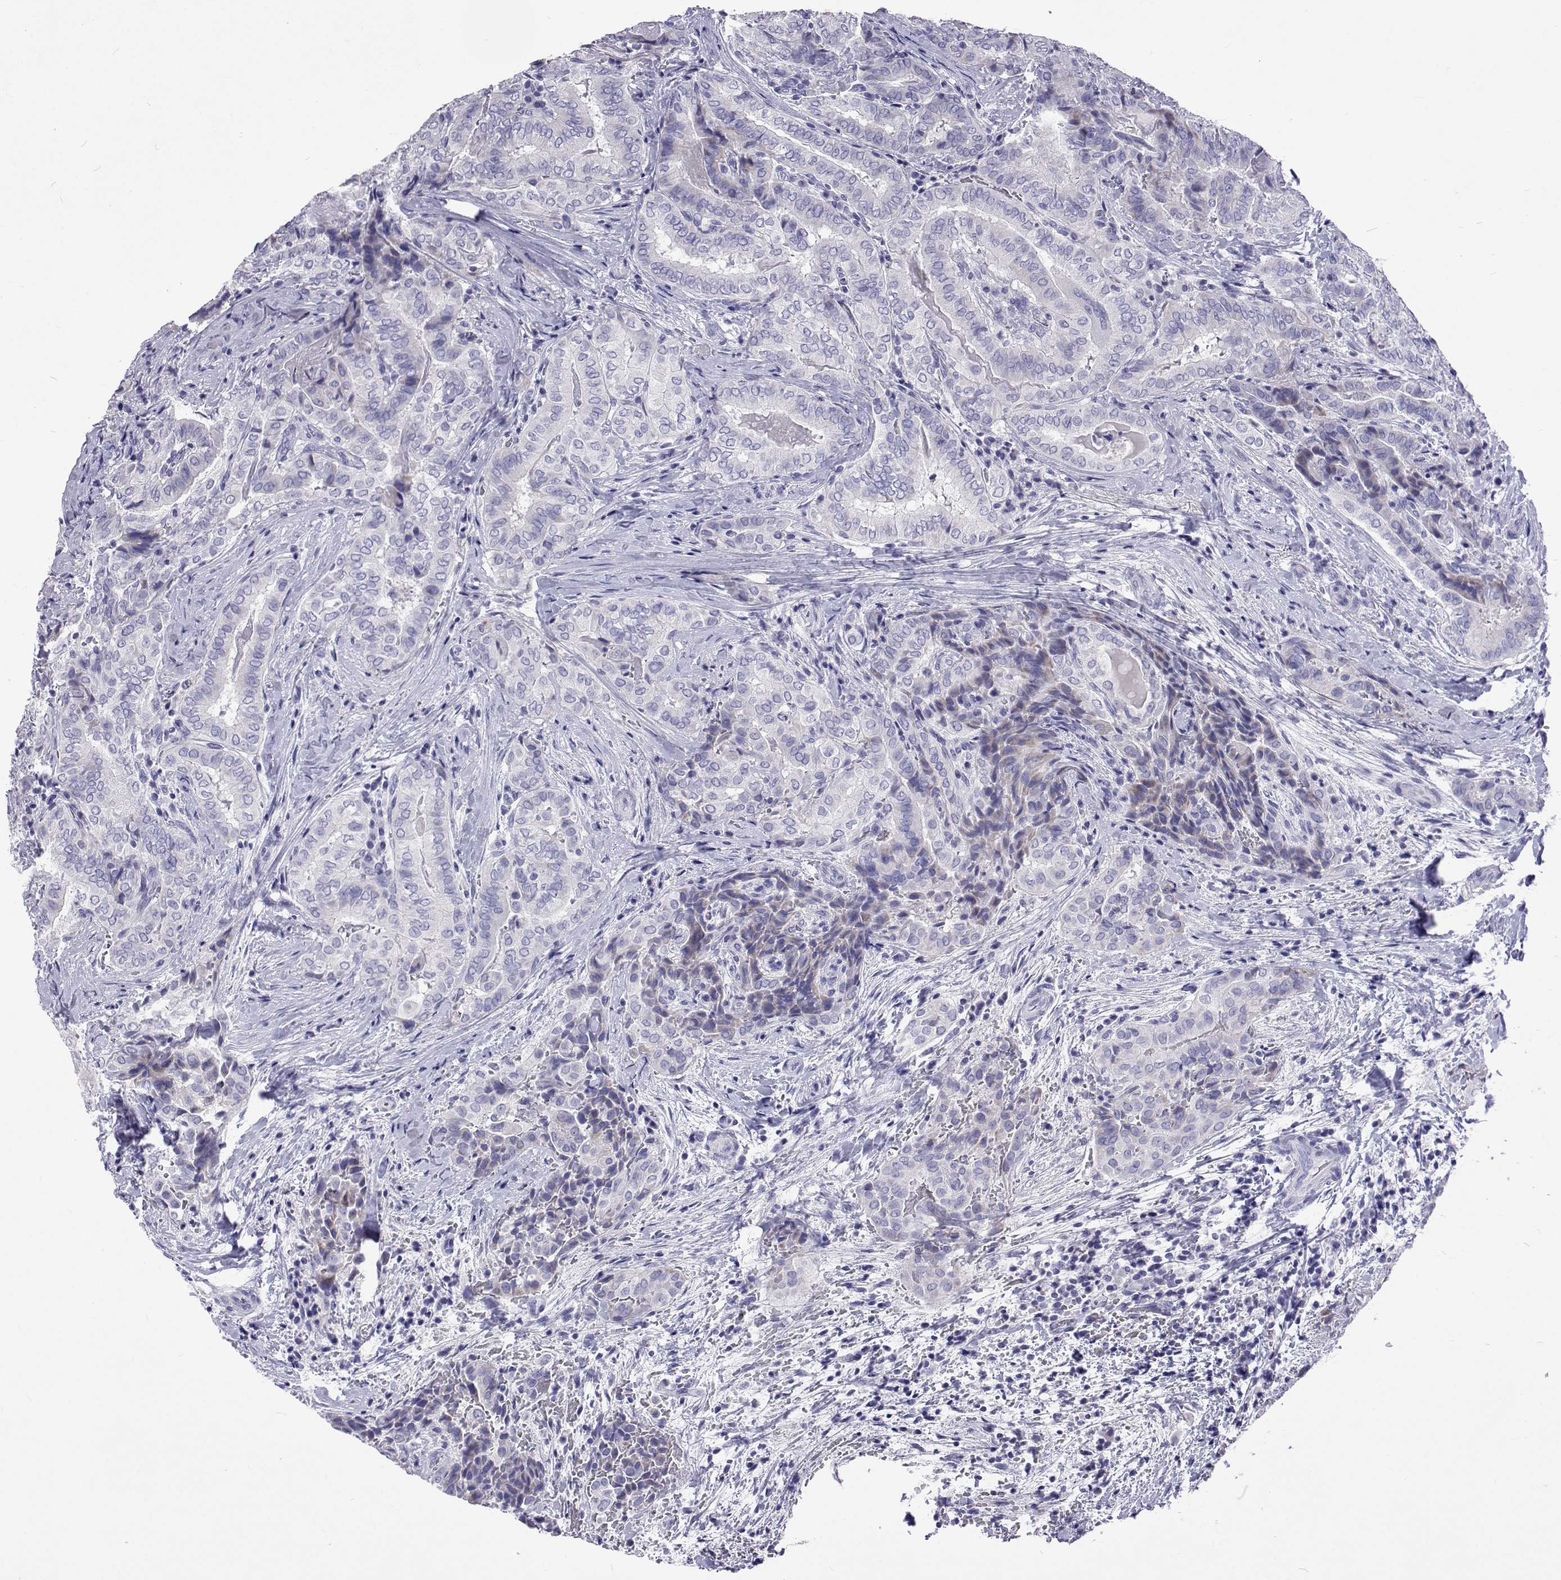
{"staining": {"intensity": "negative", "quantity": "none", "location": "none"}, "tissue": "thyroid cancer", "cell_type": "Tumor cells", "image_type": "cancer", "snomed": [{"axis": "morphology", "description": "Papillary adenocarcinoma, NOS"}, {"axis": "topography", "description": "Thyroid gland"}], "caption": "Immunohistochemistry (IHC) photomicrograph of neoplastic tissue: human thyroid cancer stained with DAB (3,3'-diaminobenzidine) displays no significant protein positivity in tumor cells.", "gene": "UMODL1", "patient": {"sex": "female", "age": 61}}